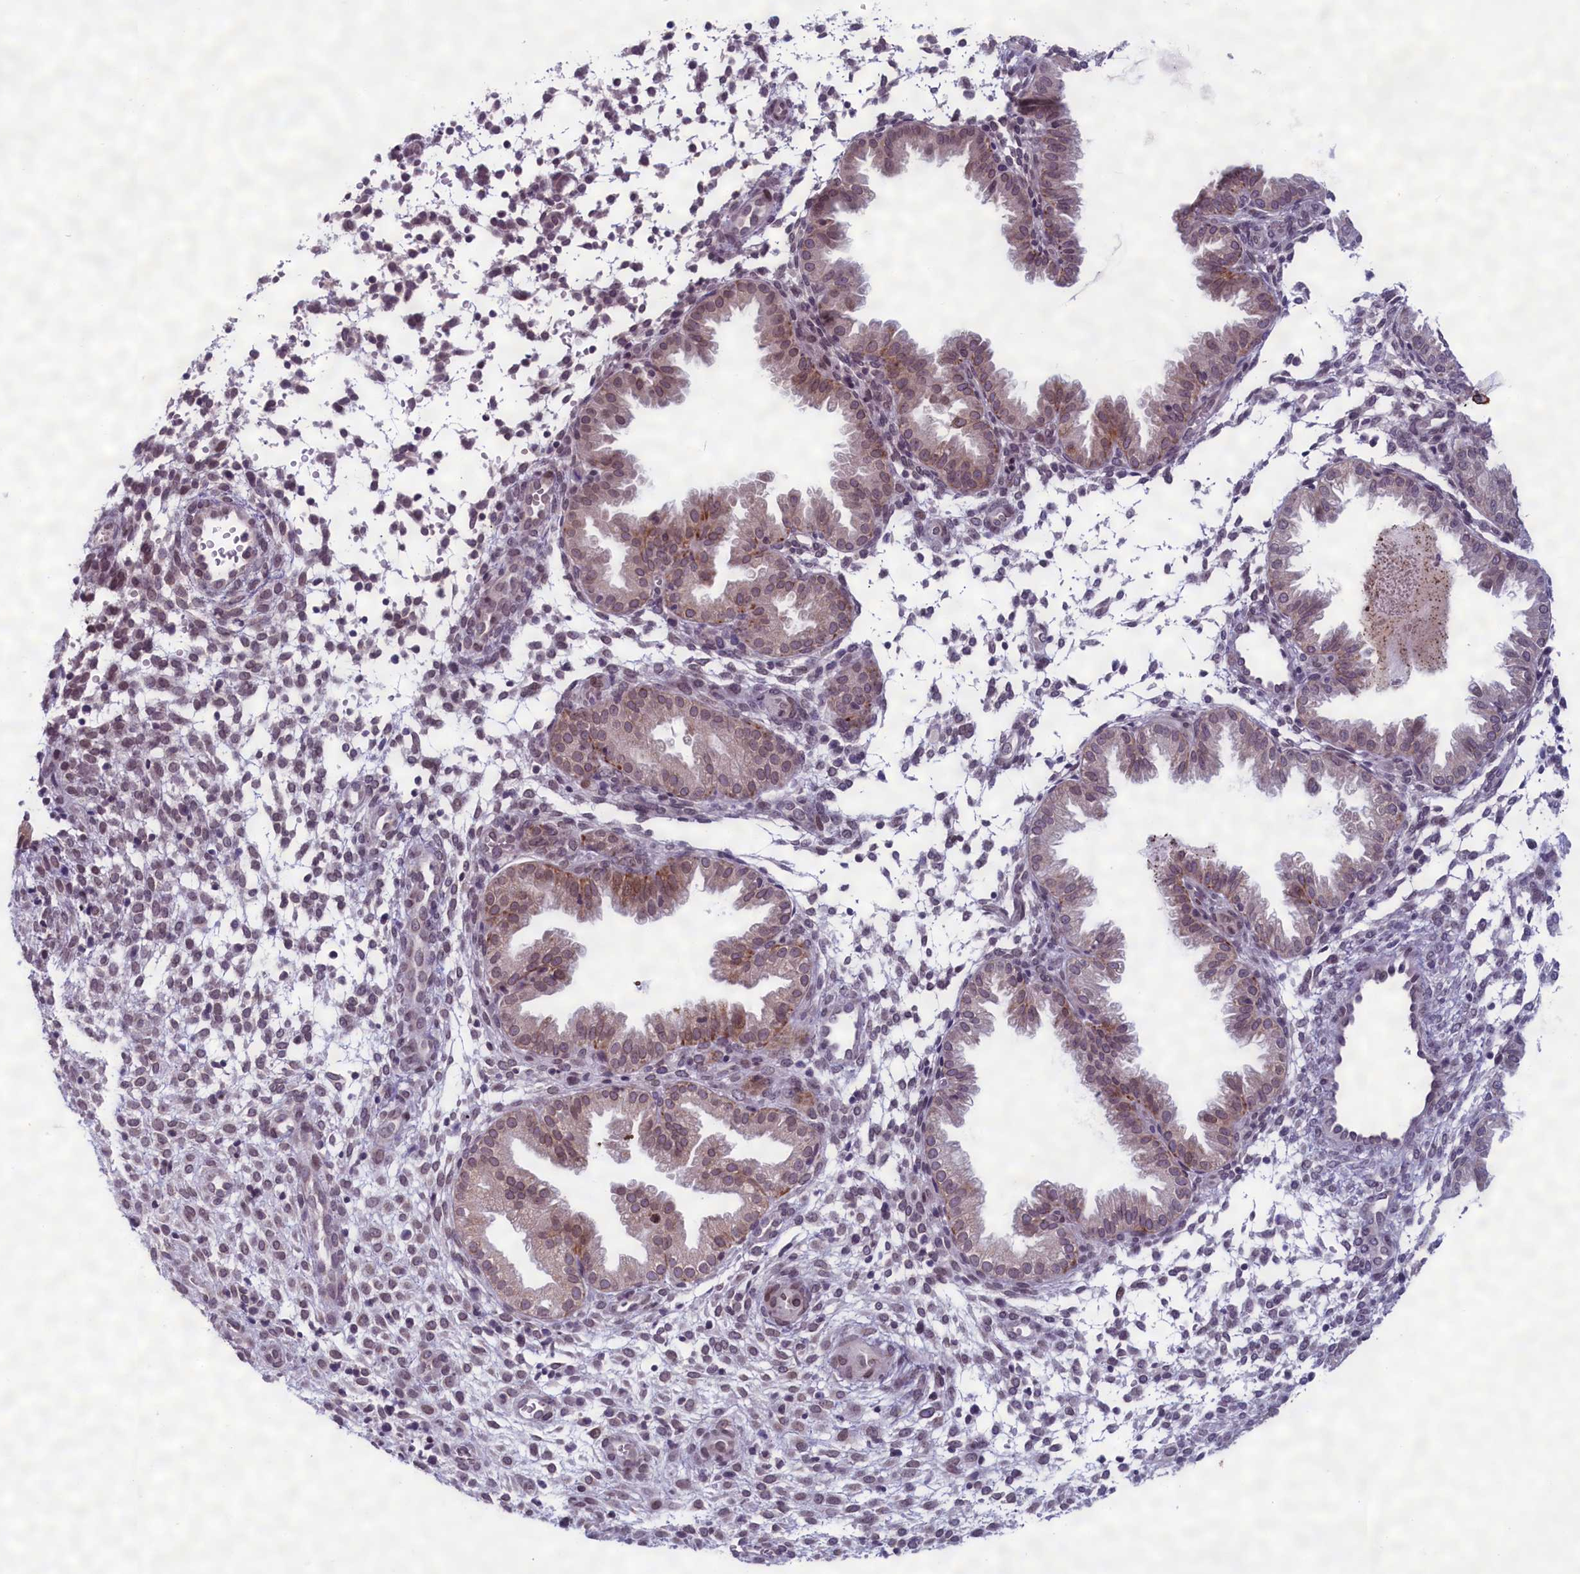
{"staining": {"intensity": "weak", "quantity": "<25%", "location": "nuclear"}, "tissue": "endometrium", "cell_type": "Cells in endometrial stroma", "image_type": "normal", "snomed": [{"axis": "morphology", "description": "Normal tissue, NOS"}, {"axis": "topography", "description": "Endometrium"}], "caption": "Benign endometrium was stained to show a protein in brown. There is no significant positivity in cells in endometrial stroma.", "gene": "GPSM1", "patient": {"sex": "female", "age": 33}}